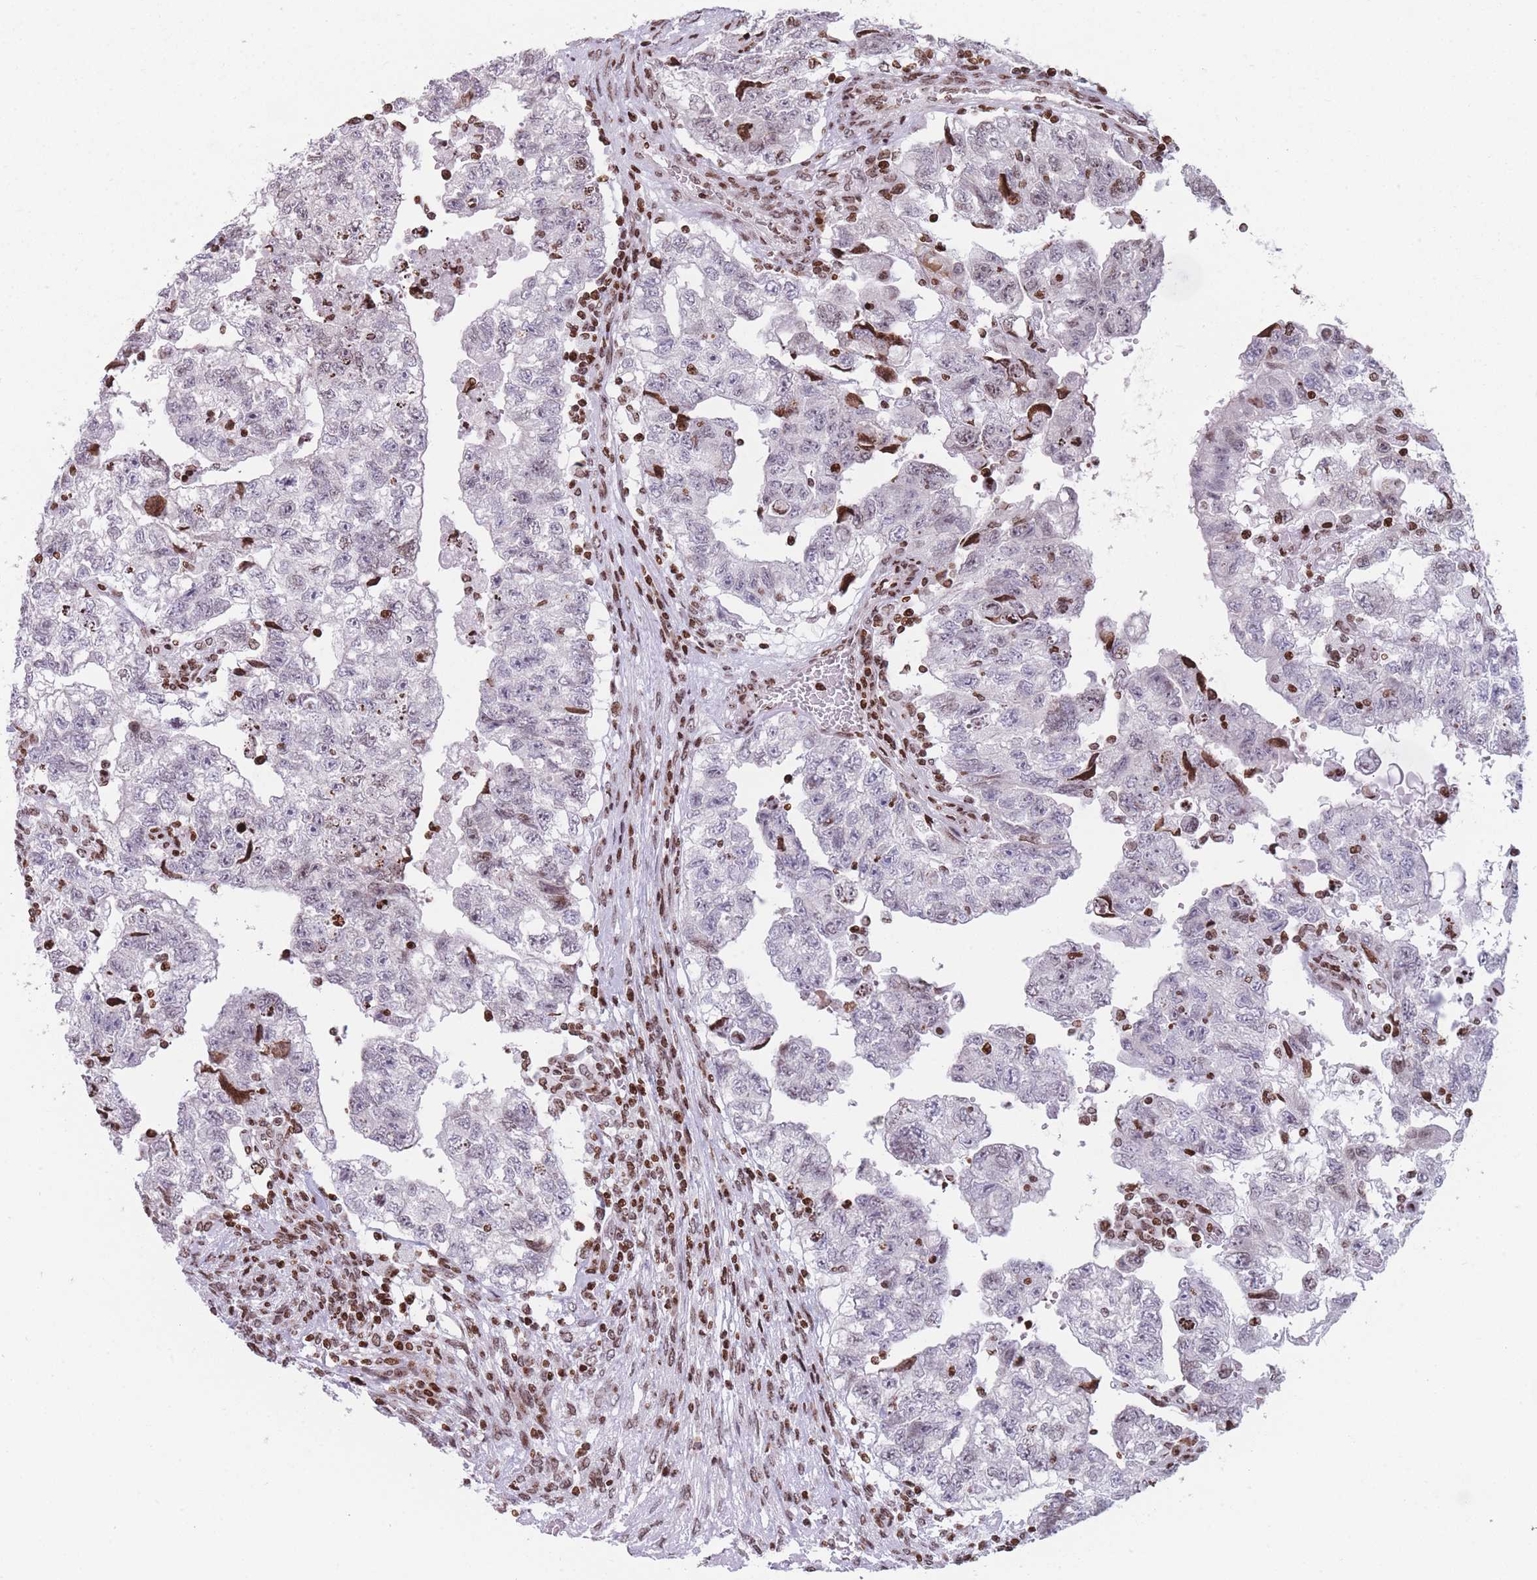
{"staining": {"intensity": "weak", "quantity": "25%-75%", "location": "nuclear"}, "tissue": "testis cancer", "cell_type": "Tumor cells", "image_type": "cancer", "snomed": [{"axis": "morphology", "description": "Carcinoma, Embryonal, NOS"}, {"axis": "topography", "description": "Testis"}], "caption": "Protein expression analysis of testis embryonal carcinoma demonstrates weak nuclear expression in approximately 25%-75% of tumor cells.", "gene": "AK9", "patient": {"sex": "male", "age": 36}}